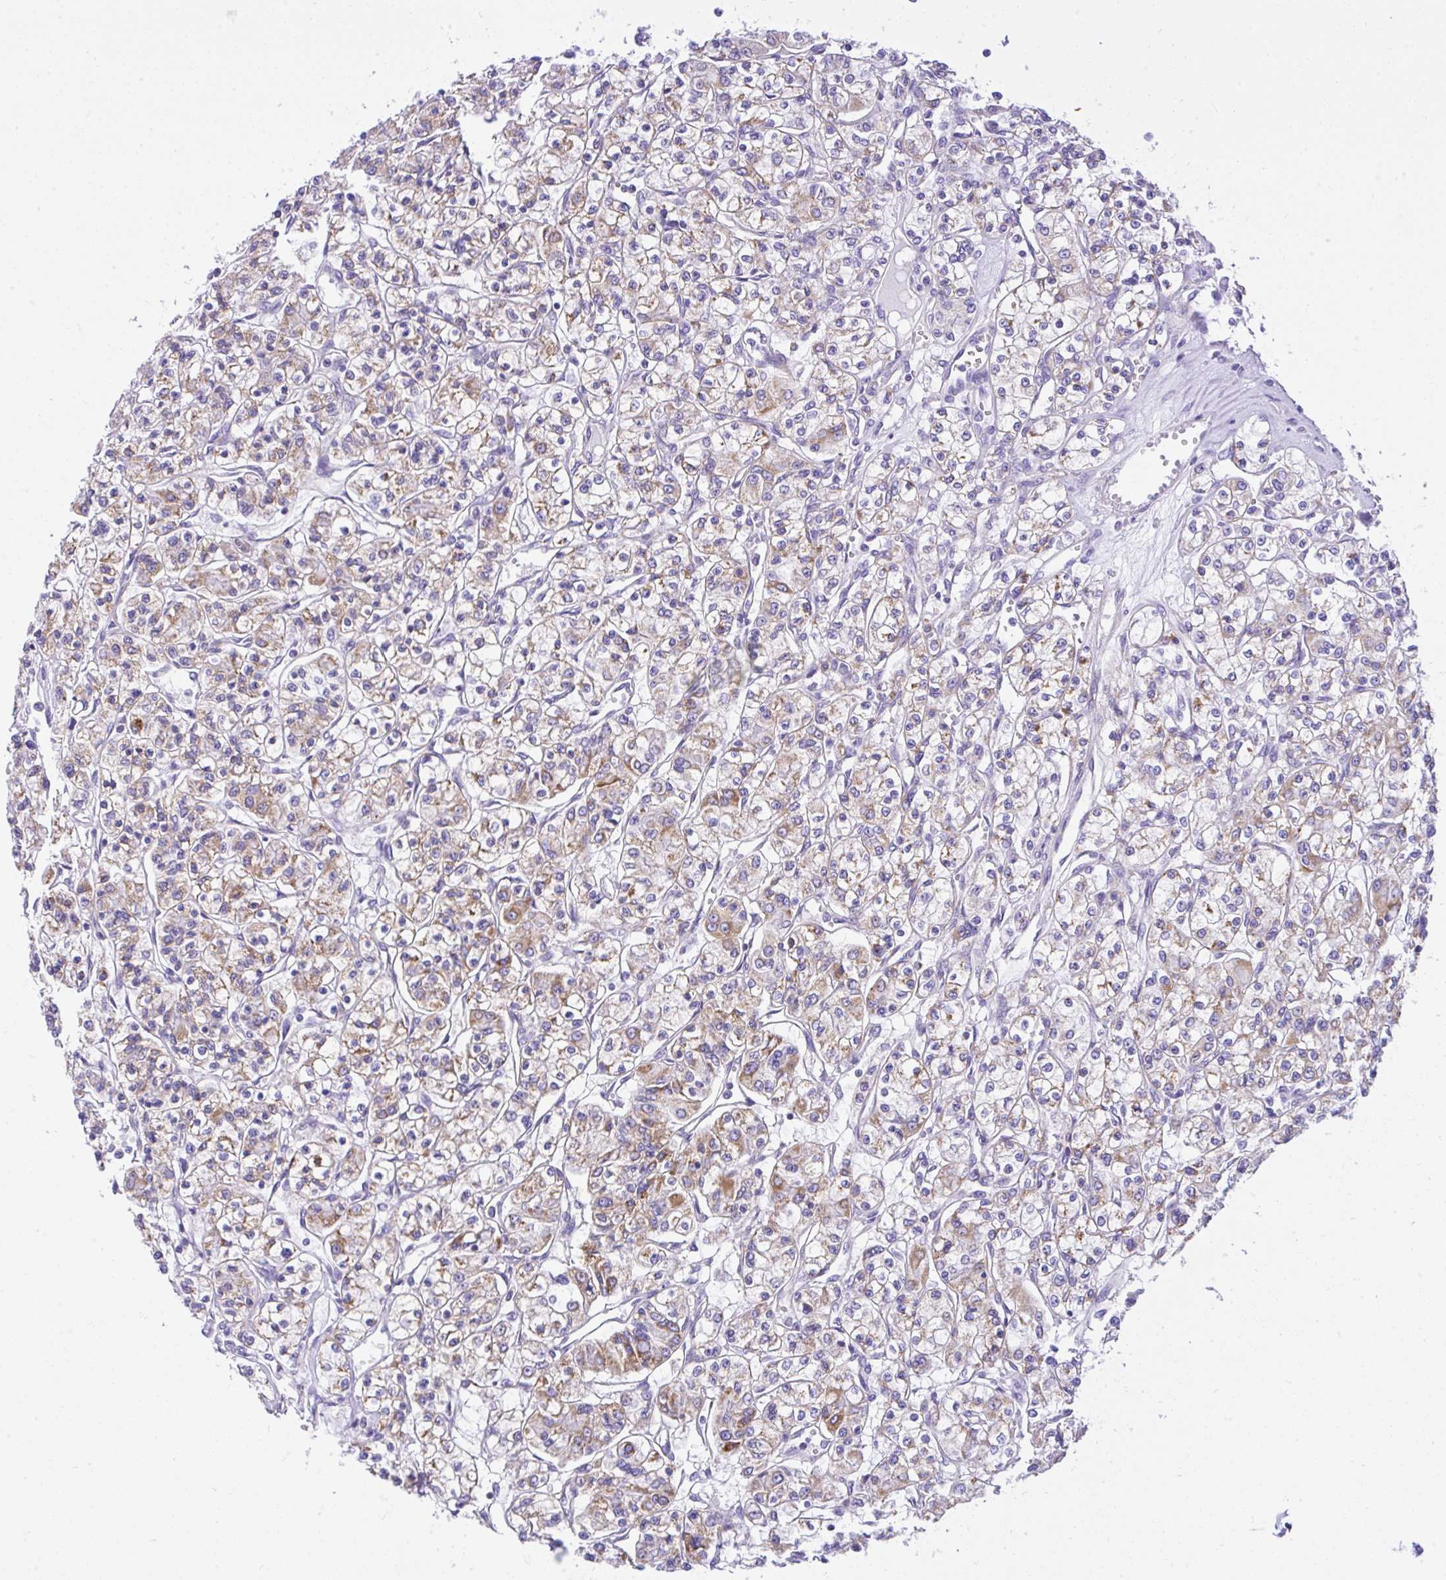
{"staining": {"intensity": "moderate", "quantity": "<25%", "location": "cytoplasmic/membranous"}, "tissue": "renal cancer", "cell_type": "Tumor cells", "image_type": "cancer", "snomed": [{"axis": "morphology", "description": "Adenocarcinoma, NOS"}, {"axis": "topography", "description": "Kidney"}], "caption": "IHC image of human adenocarcinoma (renal) stained for a protein (brown), which shows low levels of moderate cytoplasmic/membranous staining in approximately <25% of tumor cells.", "gene": "SLC13A1", "patient": {"sex": "female", "age": 59}}